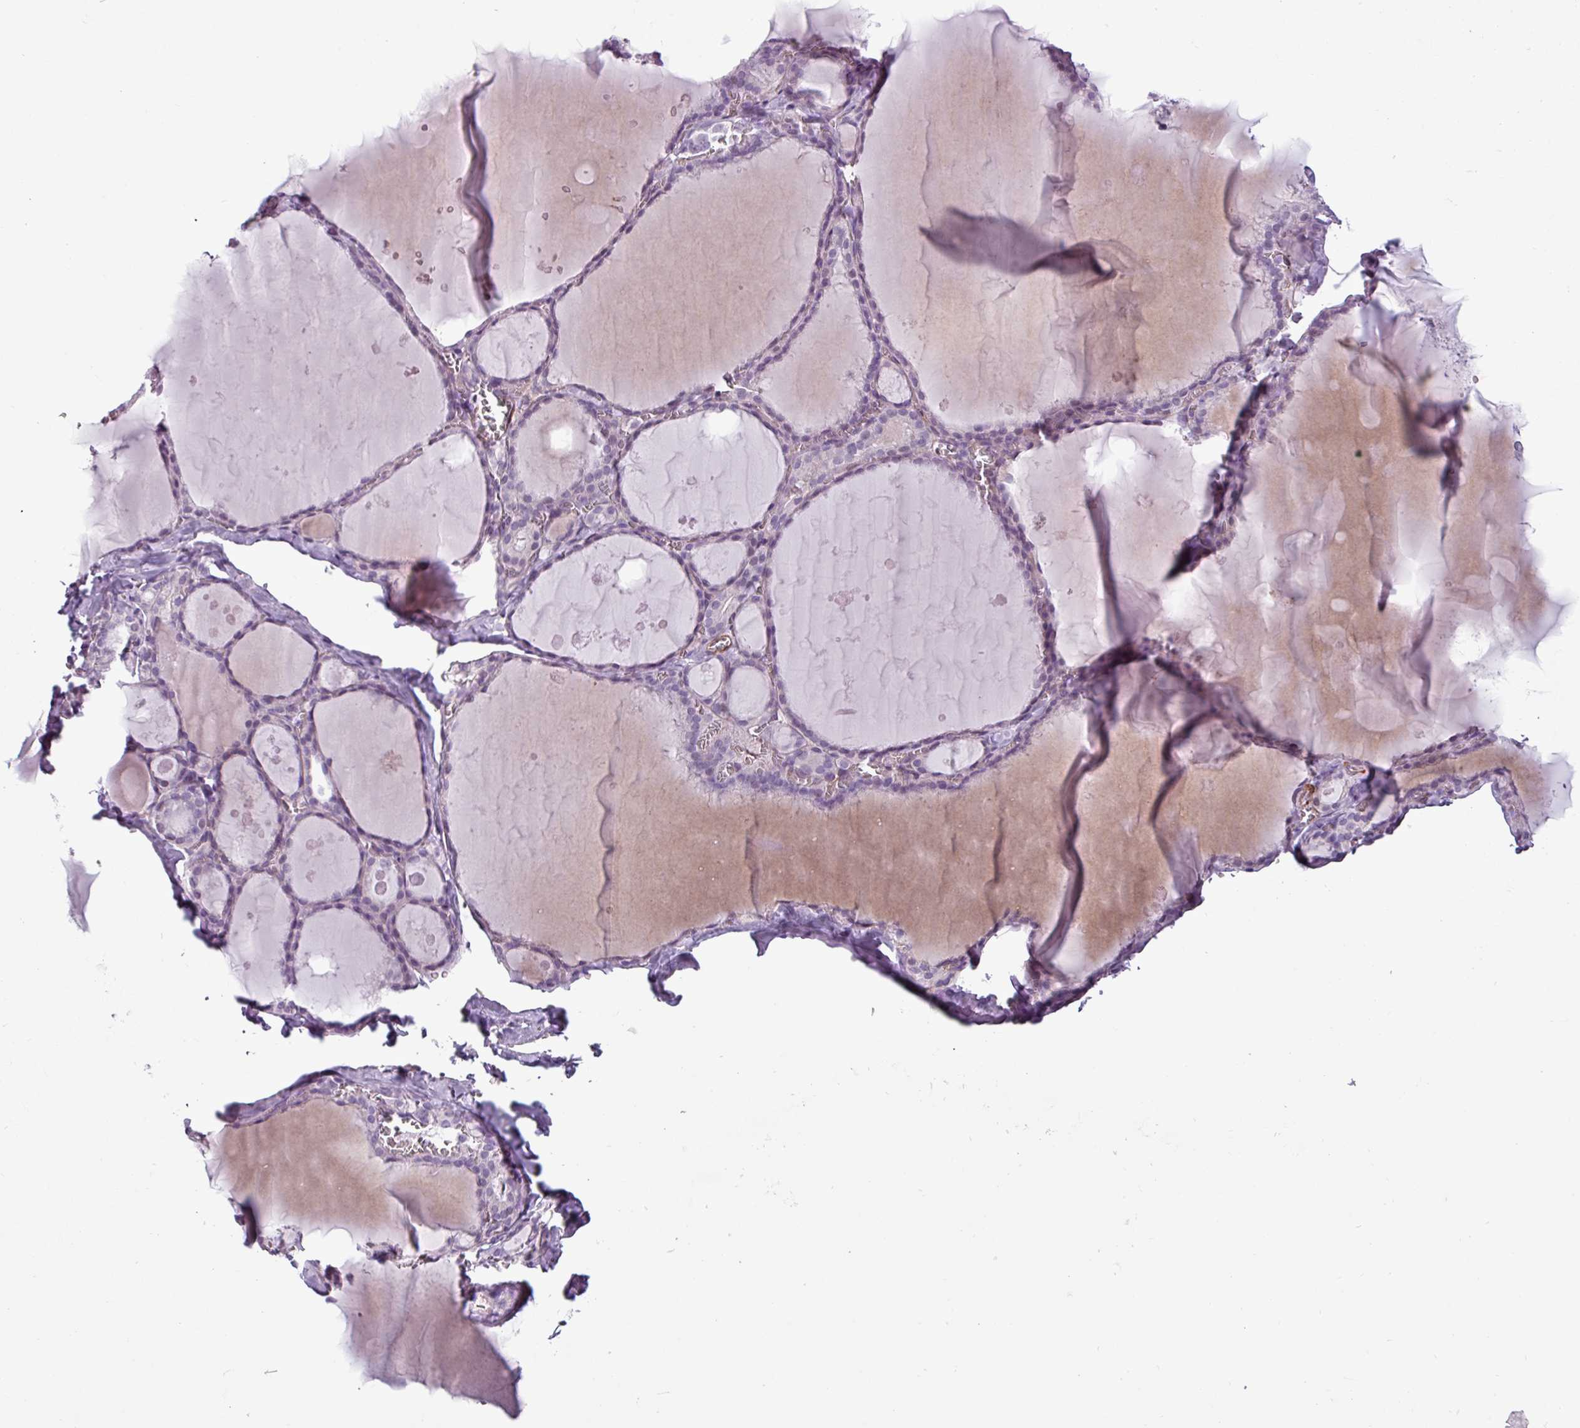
{"staining": {"intensity": "negative", "quantity": "none", "location": "none"}, "tissue": "thyroid gland", "cell_type": "Glandular cells", "image_type": "normal", "snomed": [{"axis": "morphology", "description": "Normal tissue, NOS"}, {"axis": "topography", "description": "Thyroid gland"}], "caption": "The photomicrograph shows no significant expression in glandular cells of thyroid gland.", "gene": "ATP10A", "patient": {"sex": "male", "age": 56}}